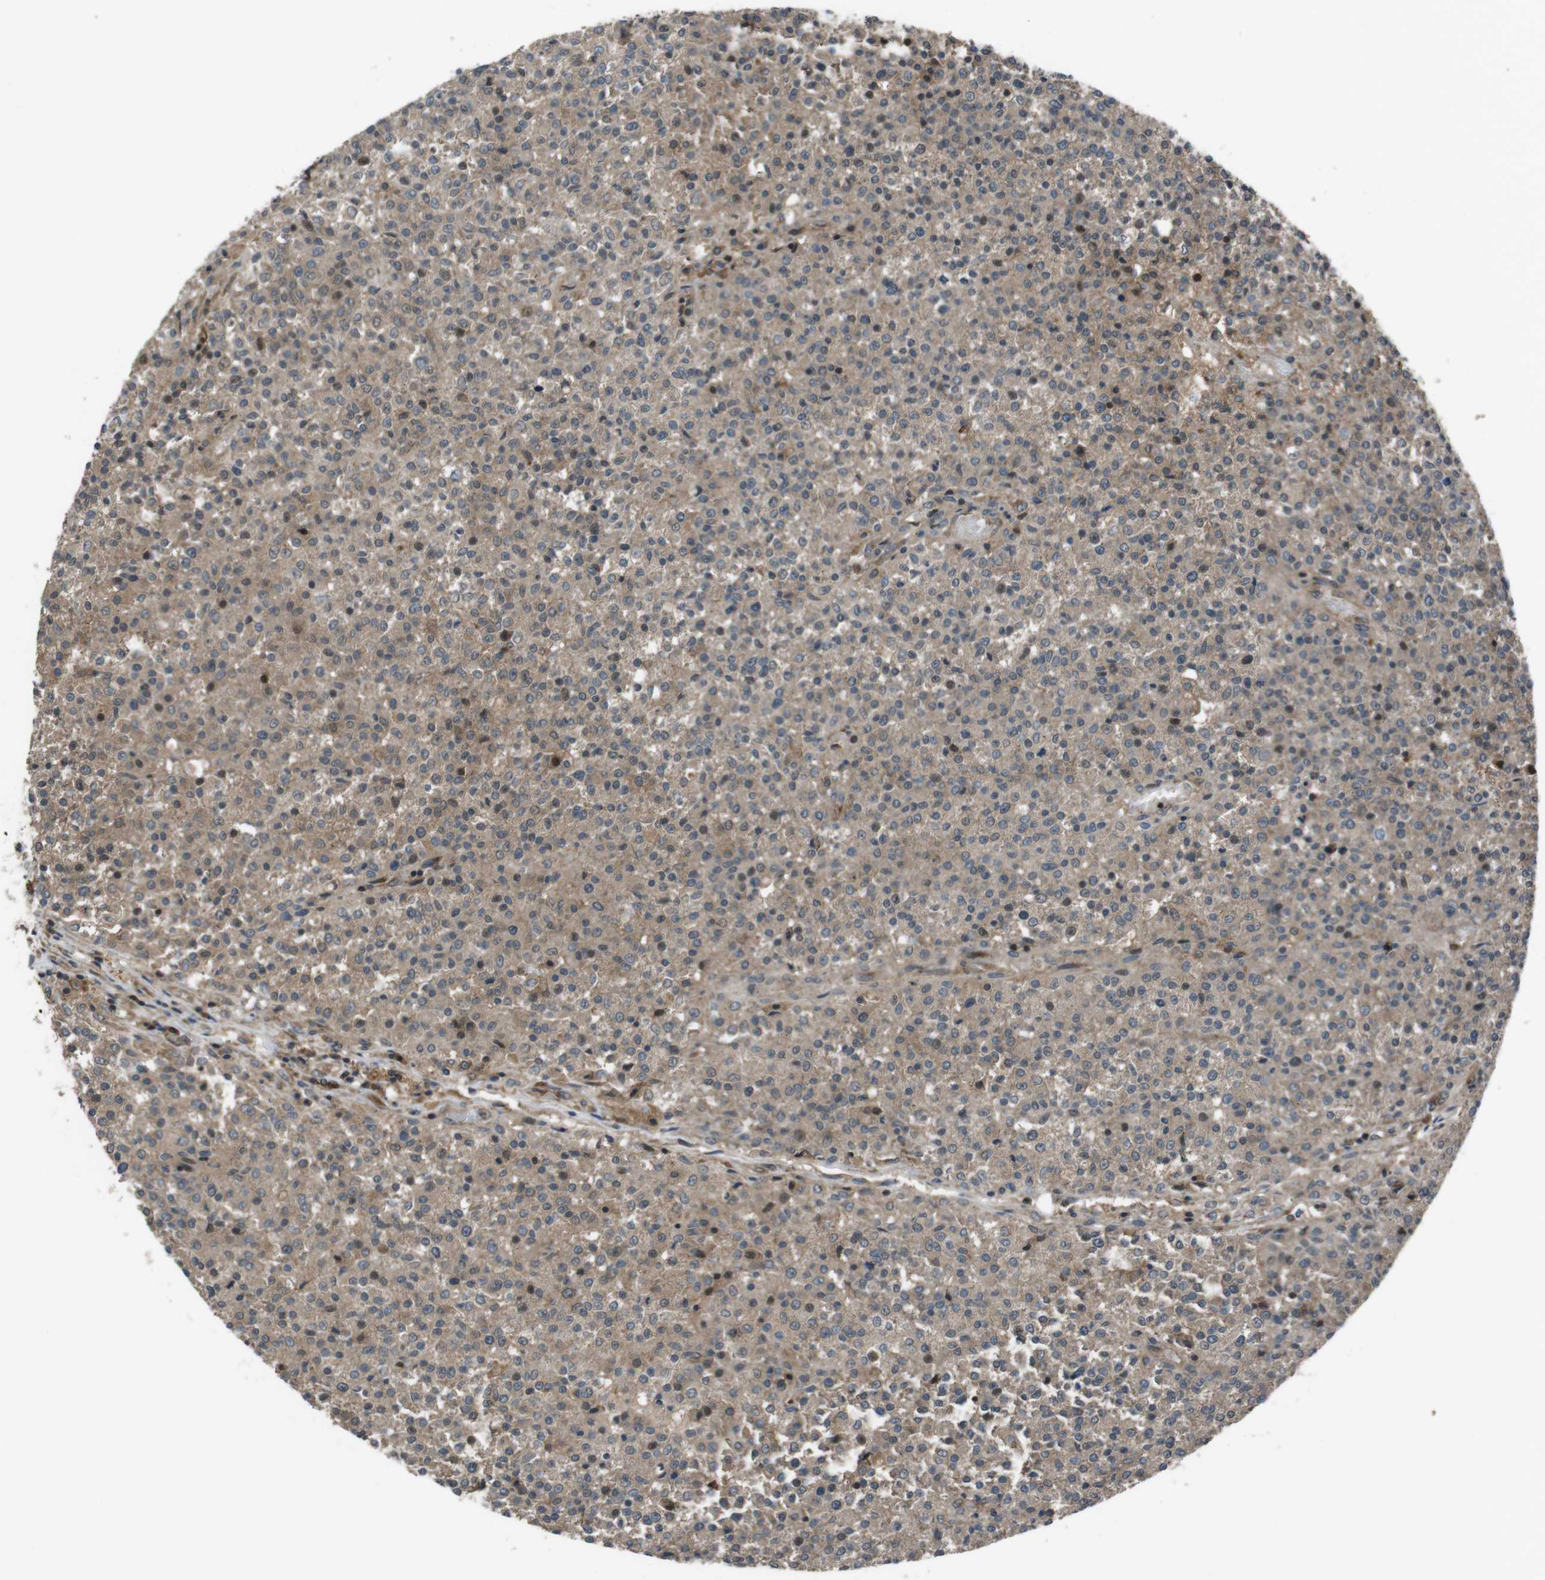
{"staining": {"intensity": "moderate", "quantity": ">75%", "location": "cytoplasmic/membranous"}, "tissue": "testis cancer", "cell_type": "Tumor cells", "image_type": "cancer", "snomed": [{"axis": "morphology", "description": "Seminoma, NOS"}, {"axis": "topography", "description": "Testis"}], "caption": "Testis cancer (seminoma) stained for a protein shows moderate cytoplasmic/membranous positivity in tumor cells.", "gene": "SLC22A23", "patient": {"sex": "male", "age": 59}}